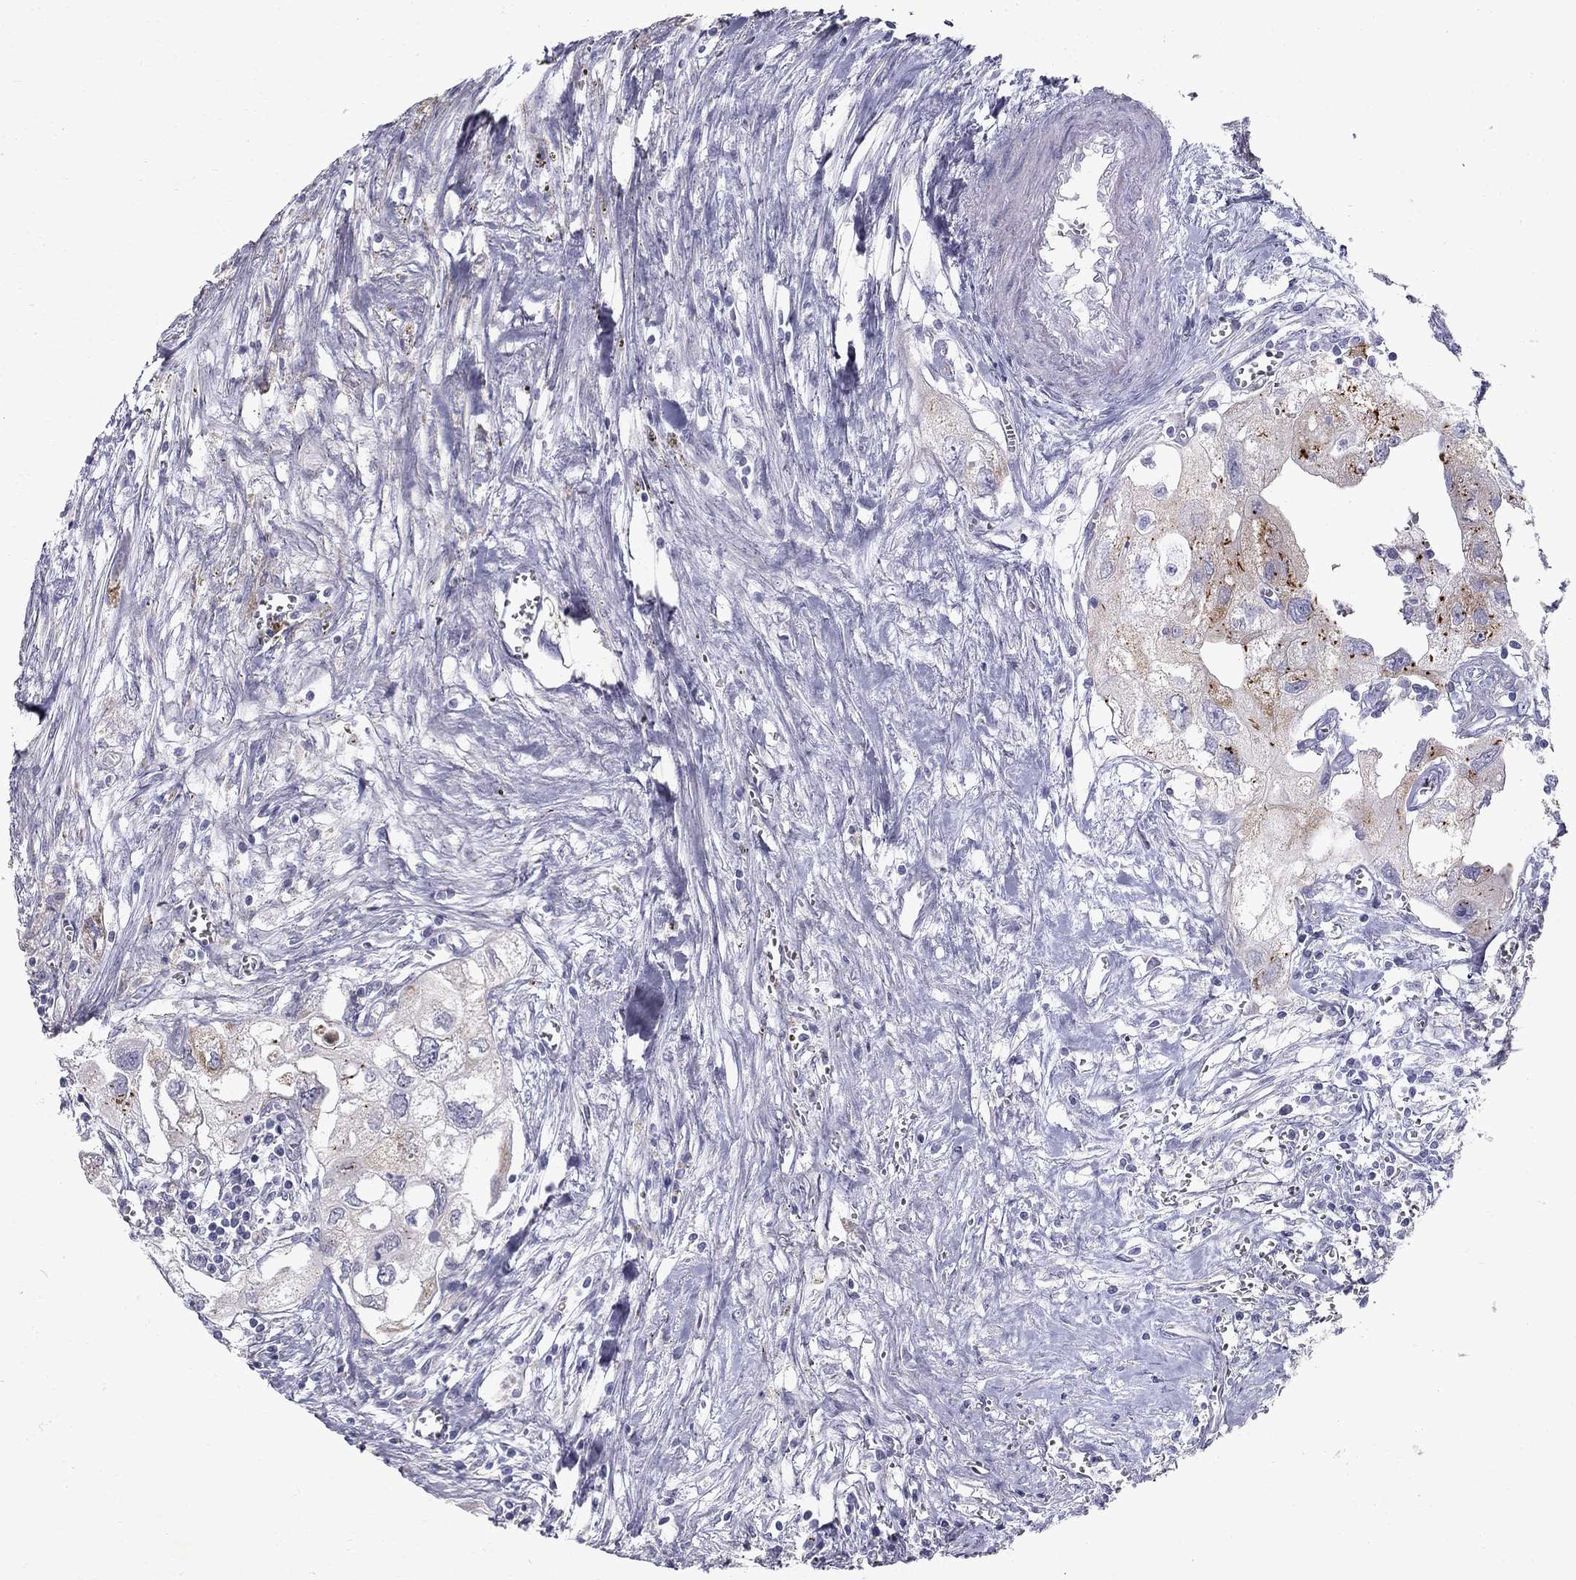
{"staining": {"intensity": "strong", "quantity": "<25%", "location": "cytoplasmic/membranous"}, "tissue": "urothelial cancer", "cell_type": "Tumor cells", "image_type": "cancer", "snomed": [{"axis": "morphology", "description": "Urothelial carcinoma, High grade"}, {"axis": "topography", "description": "Urinary bladder"}], "caption": "IHC of high-grade urothelial carcinoma exhibits medium levels of strong cytoplasmic/membranous positivity in about <25% of tumor cells.", "gene": "CLIC6", "patient": {"sex": "male", "age": 59}}